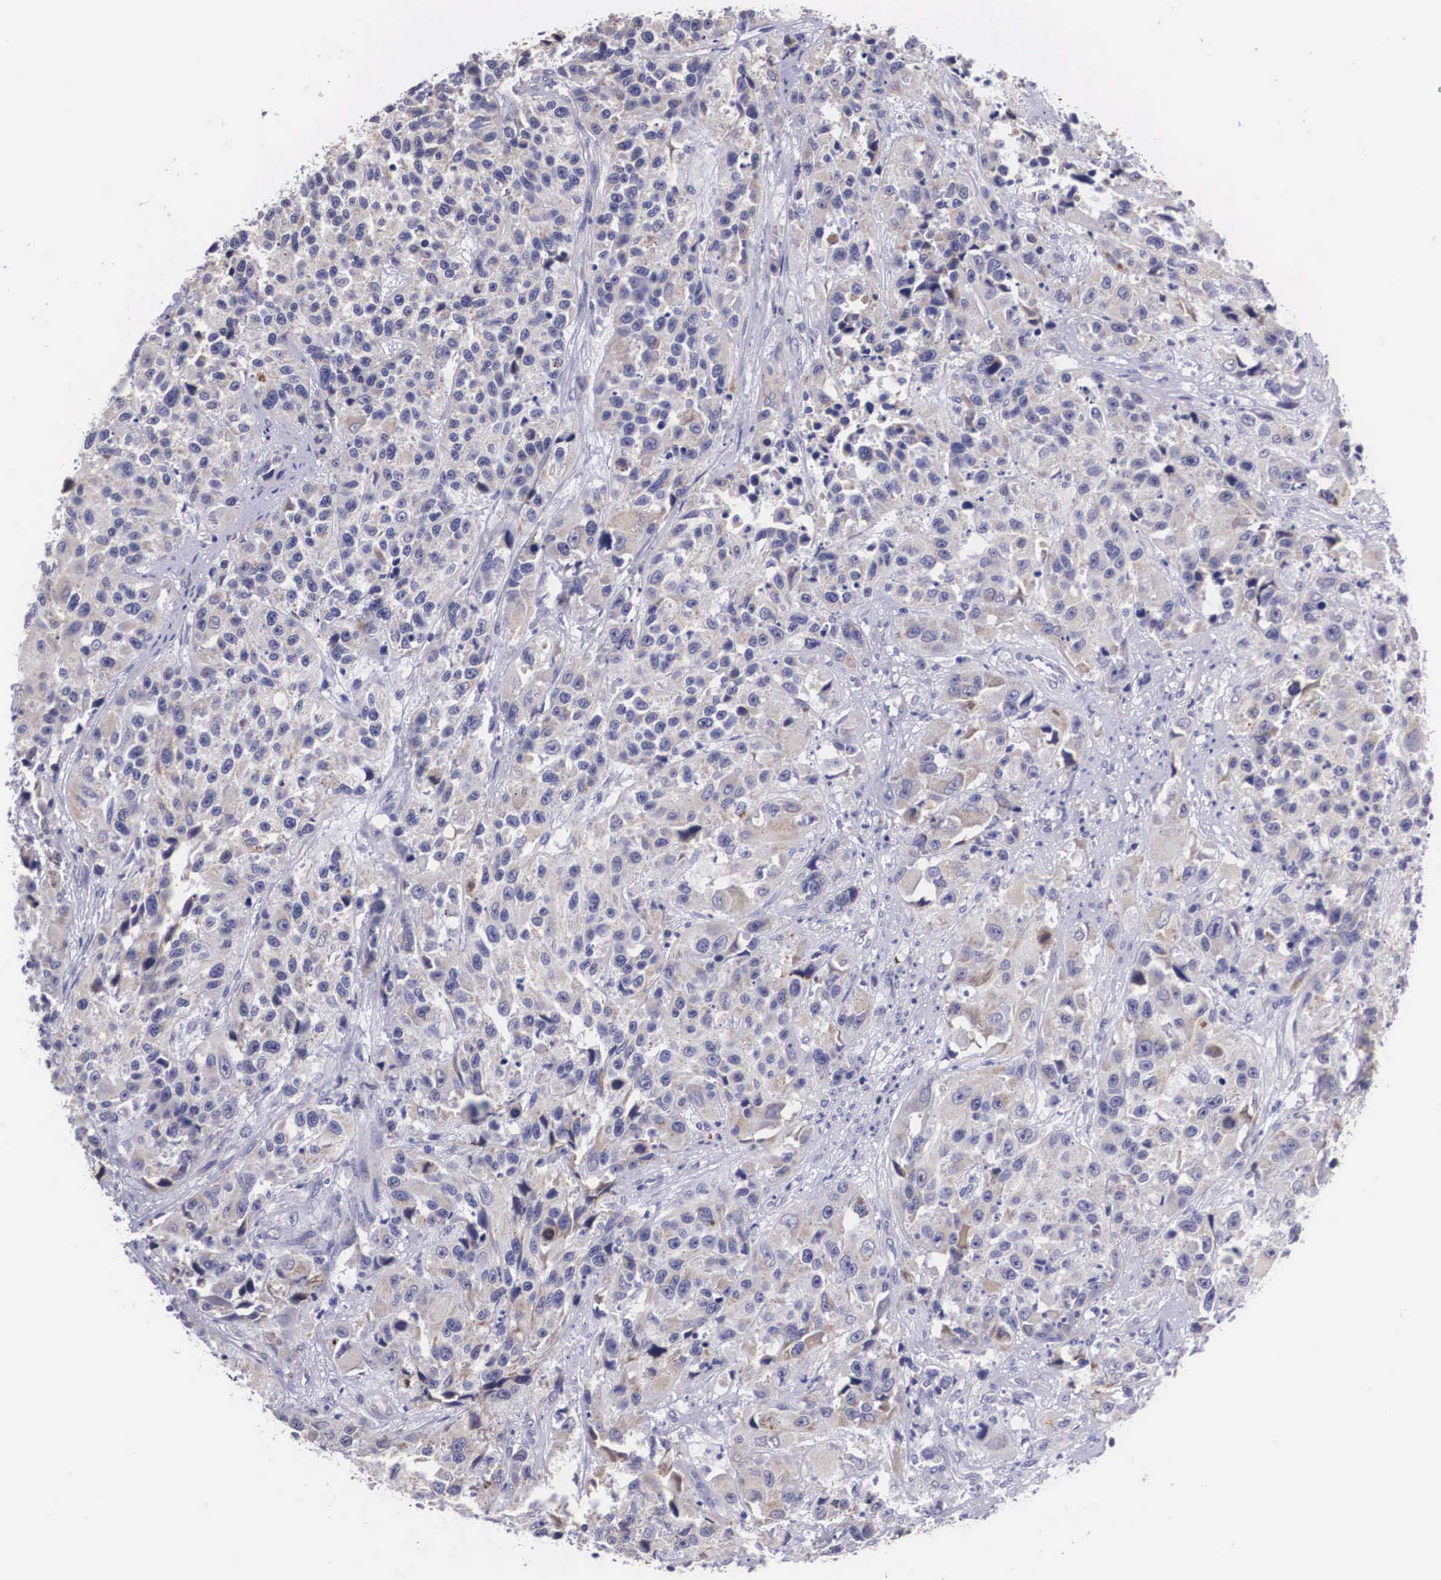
{"staining": {"intensity": "negative", "quantity": "none", "location": "none"}, "tissue": "urothelial cancer", "cell_type": "Tumor cells", "image_type": "cancer", "snomed": [{"axis": "morphology", "description": "Urothelial carcinoma, High grade"}, {"axis": "topography", "description": "Urinary bladder"}], "caption": "Tumor cells are negative for protein expression in human urothelial cancer.", "gene": "ARG2", "patient": {"sex": "female", "age": 81}}